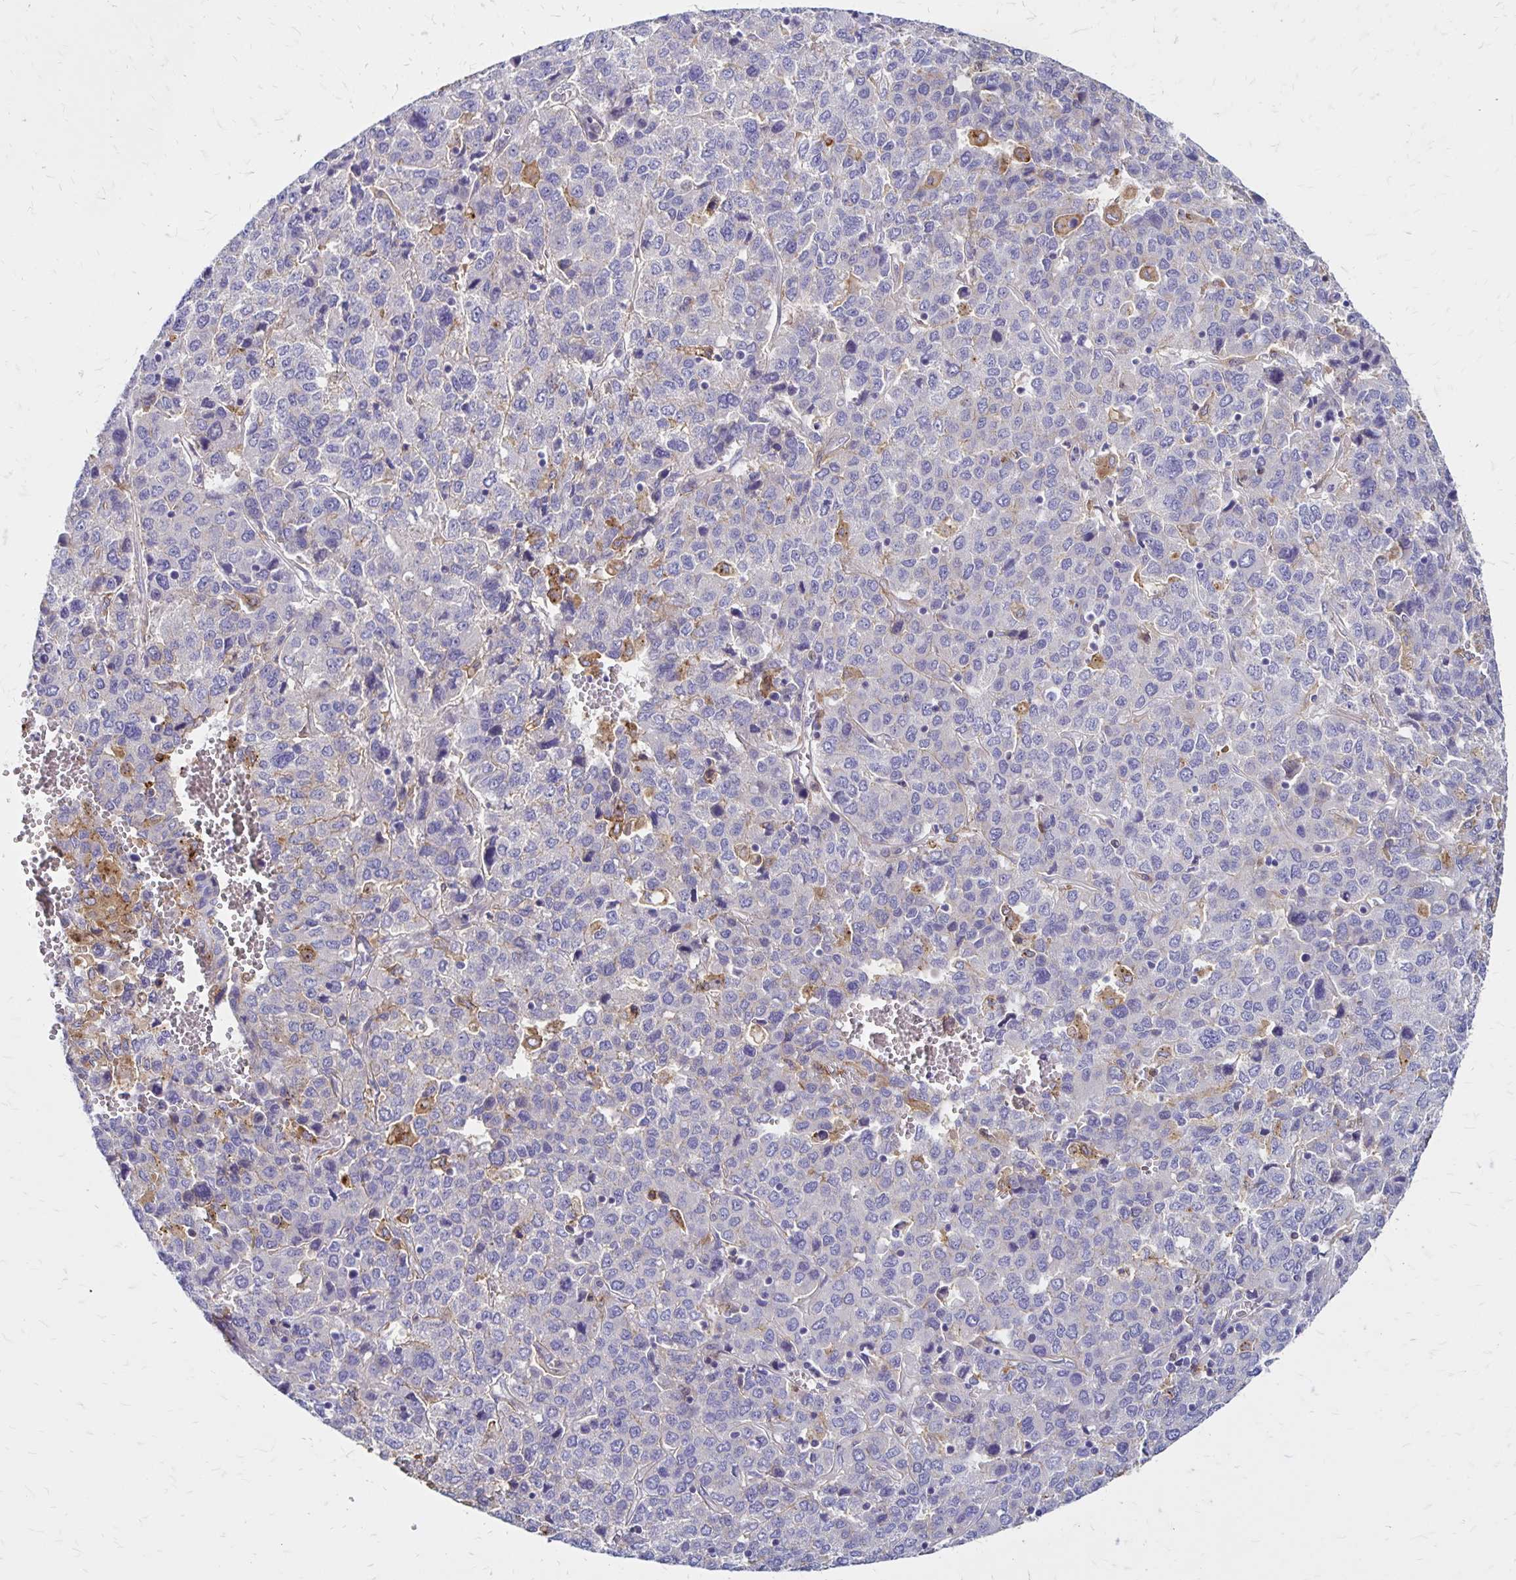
{"staining": {"intensity": "negative", "quantity": "none", "location": "none"}, "tissue": "liver cancer", "cell_type": "Tumor cells", "image_type": "cancer", "snomed": [{"axis": "morphology", "description": "Carcinoma, Hepatocellular, NOS"}, {"axis": "topography", "description": "Liver"}], "caption": "Immunohistochemical staining of human hepatocellular carcinoma (liver) demonstrates no significant staining in tumor cells.", "gene": "TNS3", "patient": {"sex": "male", "age": 69}}